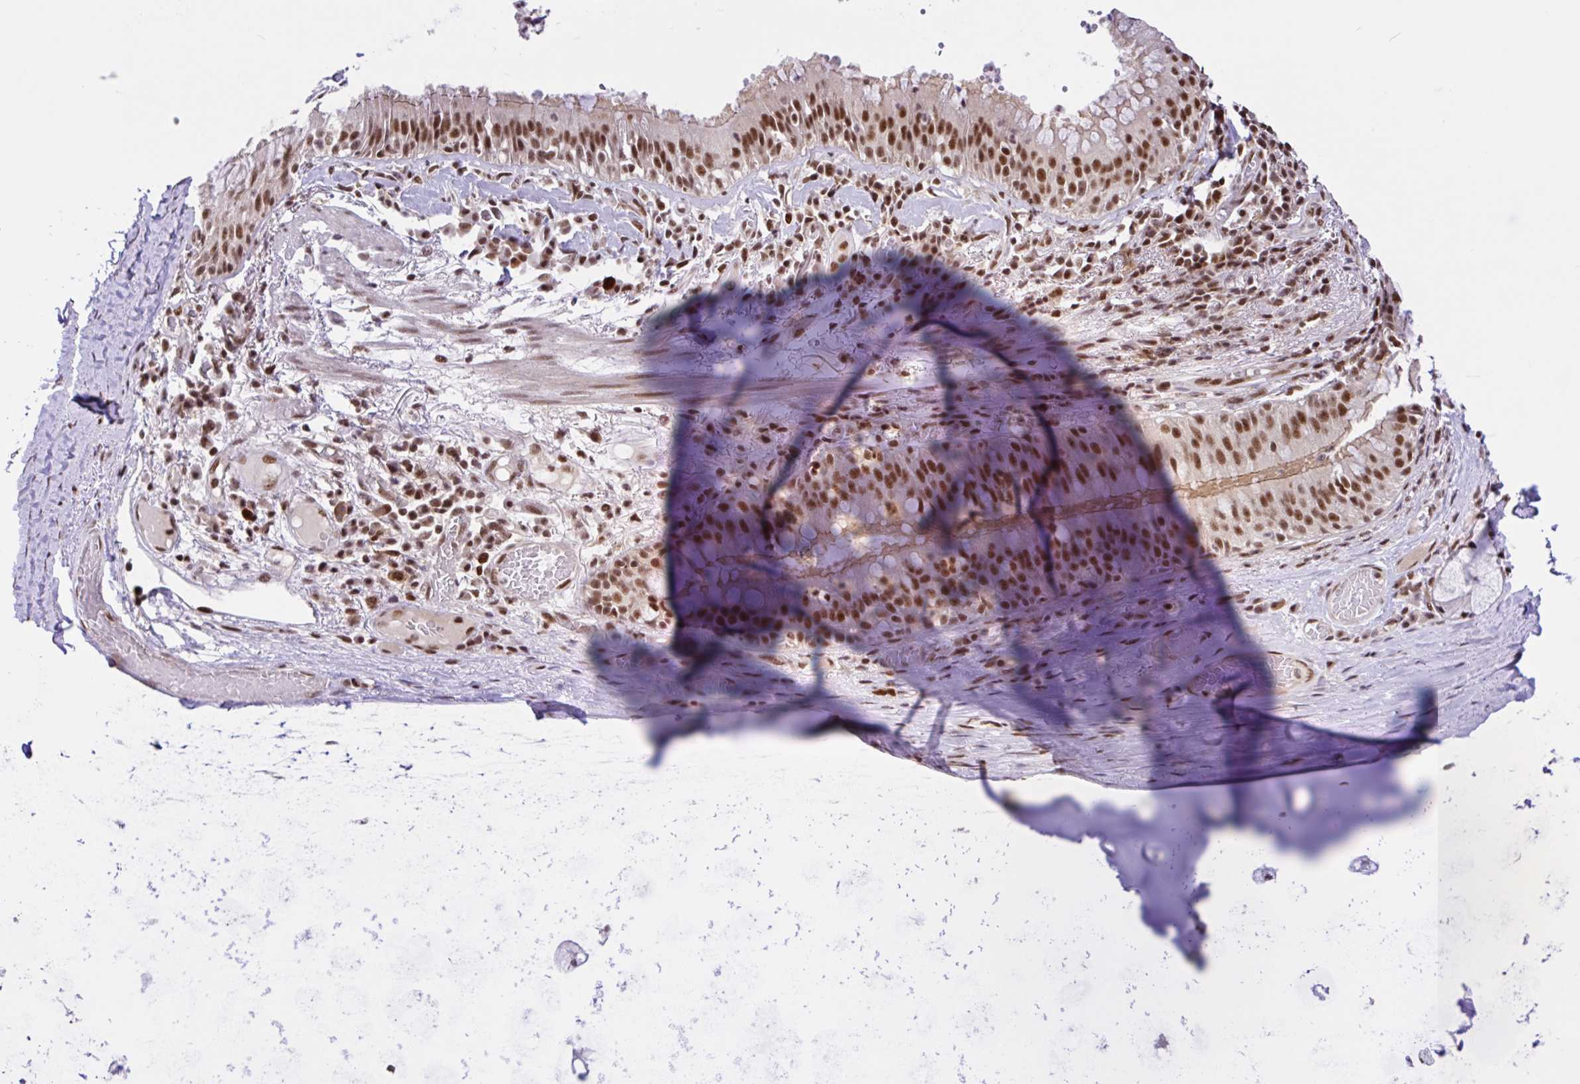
{"staining": {"intensity": "weak", "quantity": ">75%", "location": "nuclear"}, "tissue": "adipose tissue", "cell_type": "Adipocytes", "image_type": "normal", "snomed": [{"axis": "morphology", "description": "Normal tissue, NOS"}, {"axis": "topography", "description": "Cartilage tissue"}, {"axis": "topography", "description": "Bronchus"}], "caption": "Immunohistochemistry (IHC) histopathology image of benign human adipose tissue stained for a protein (brown), which demonstrates low levels of weak nuclear positivity in approximately >75% of adipocytes.", "gene": "CCDC12", "patient": {"sex": "male", "age": 56}}